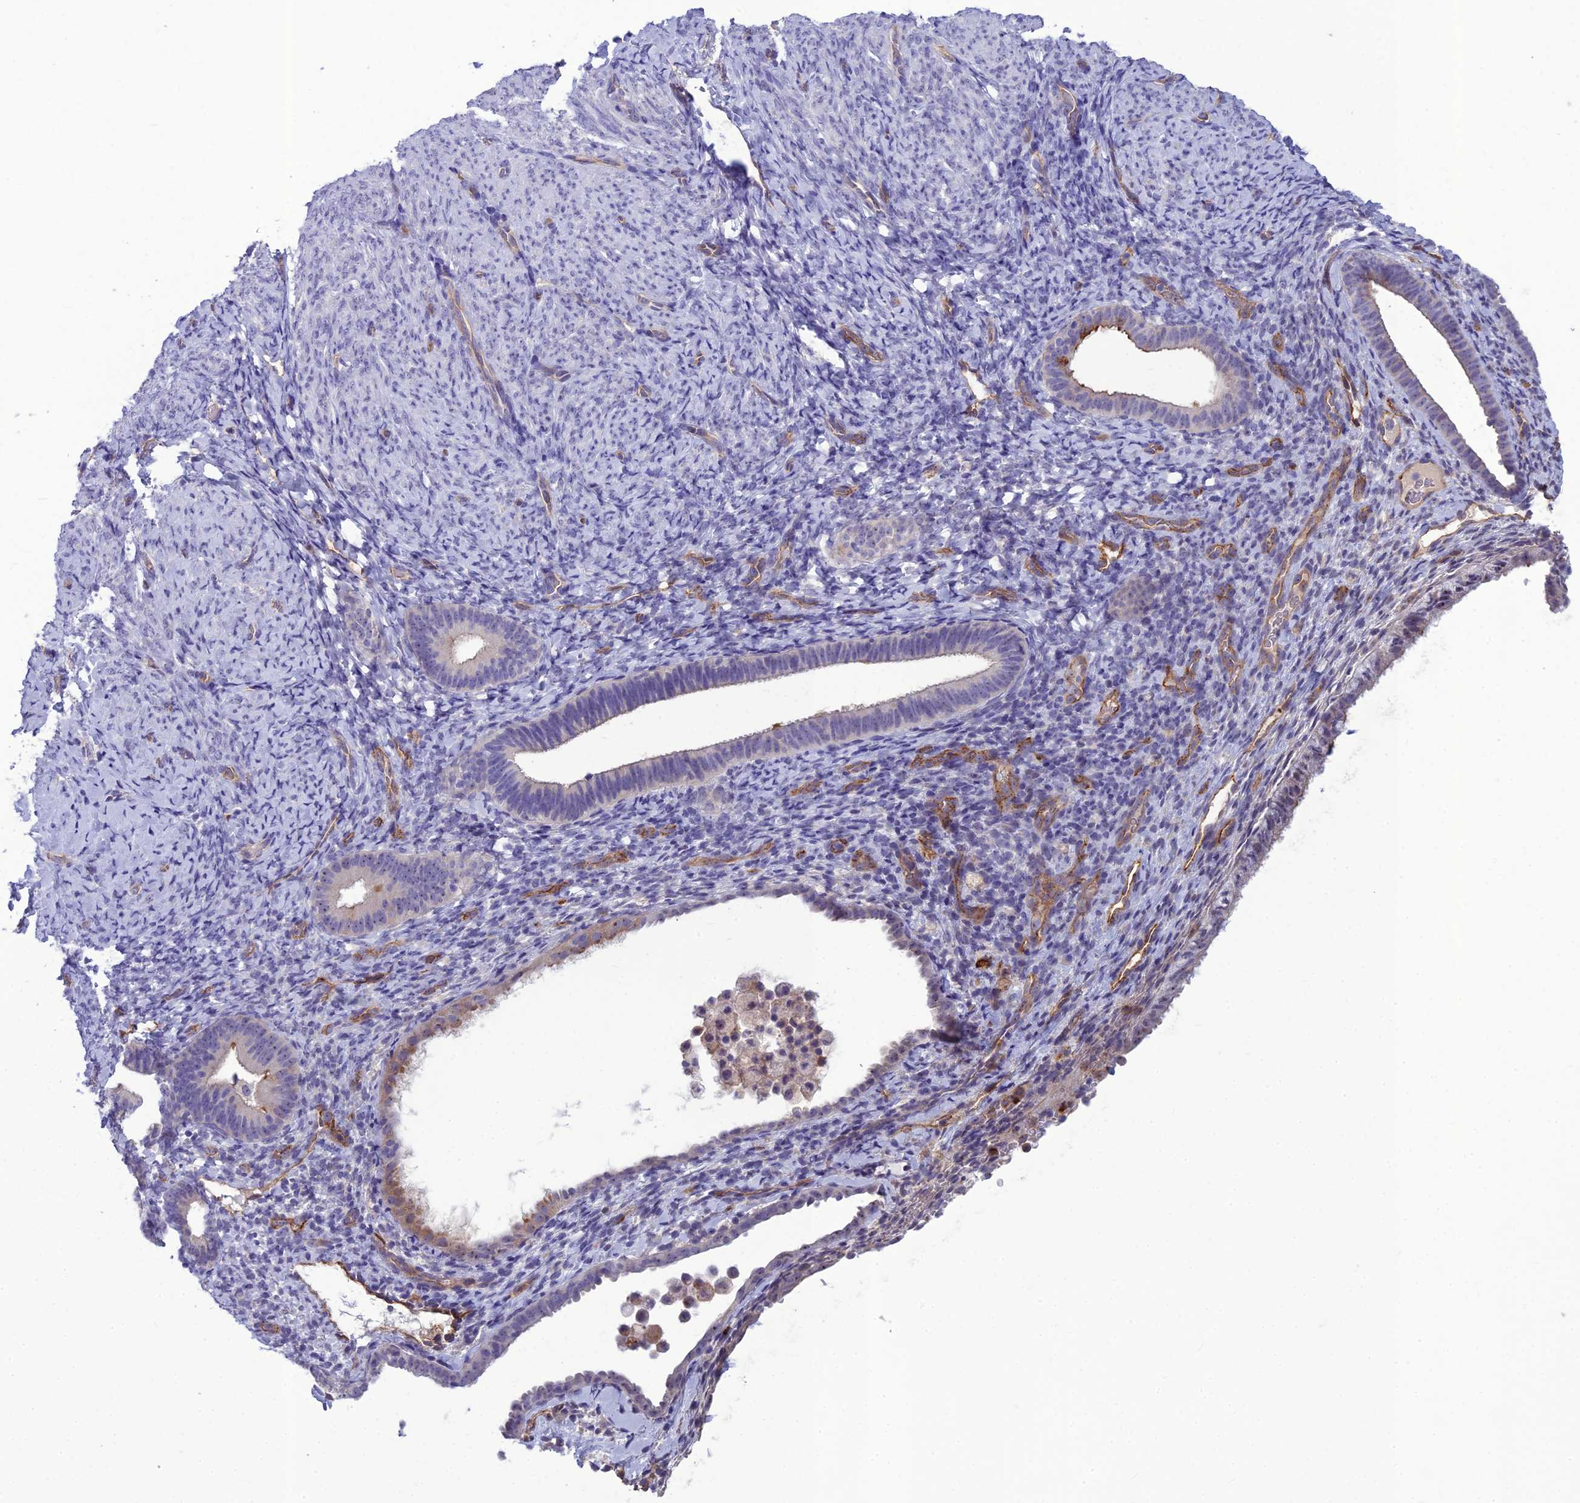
{"staining": {"intensity": "negative", "quantity": "none", "location": "none"}, "tissue": "endometrium", "cell_type": "Cells in endometrial stroma", "image_type": "normal", "snomed": [{"axis": "morphology", "description": "Normal tissue, NOS"}, {"axis": "topography", "description": "Endometrium"}], "caption": "Immunohistochemical staining of unremarkable endometrium exhibits no significant positivity in cells in endometrial stroma.", "gene": "BBS7", "patient": {"sex": "female", "age": 65}}